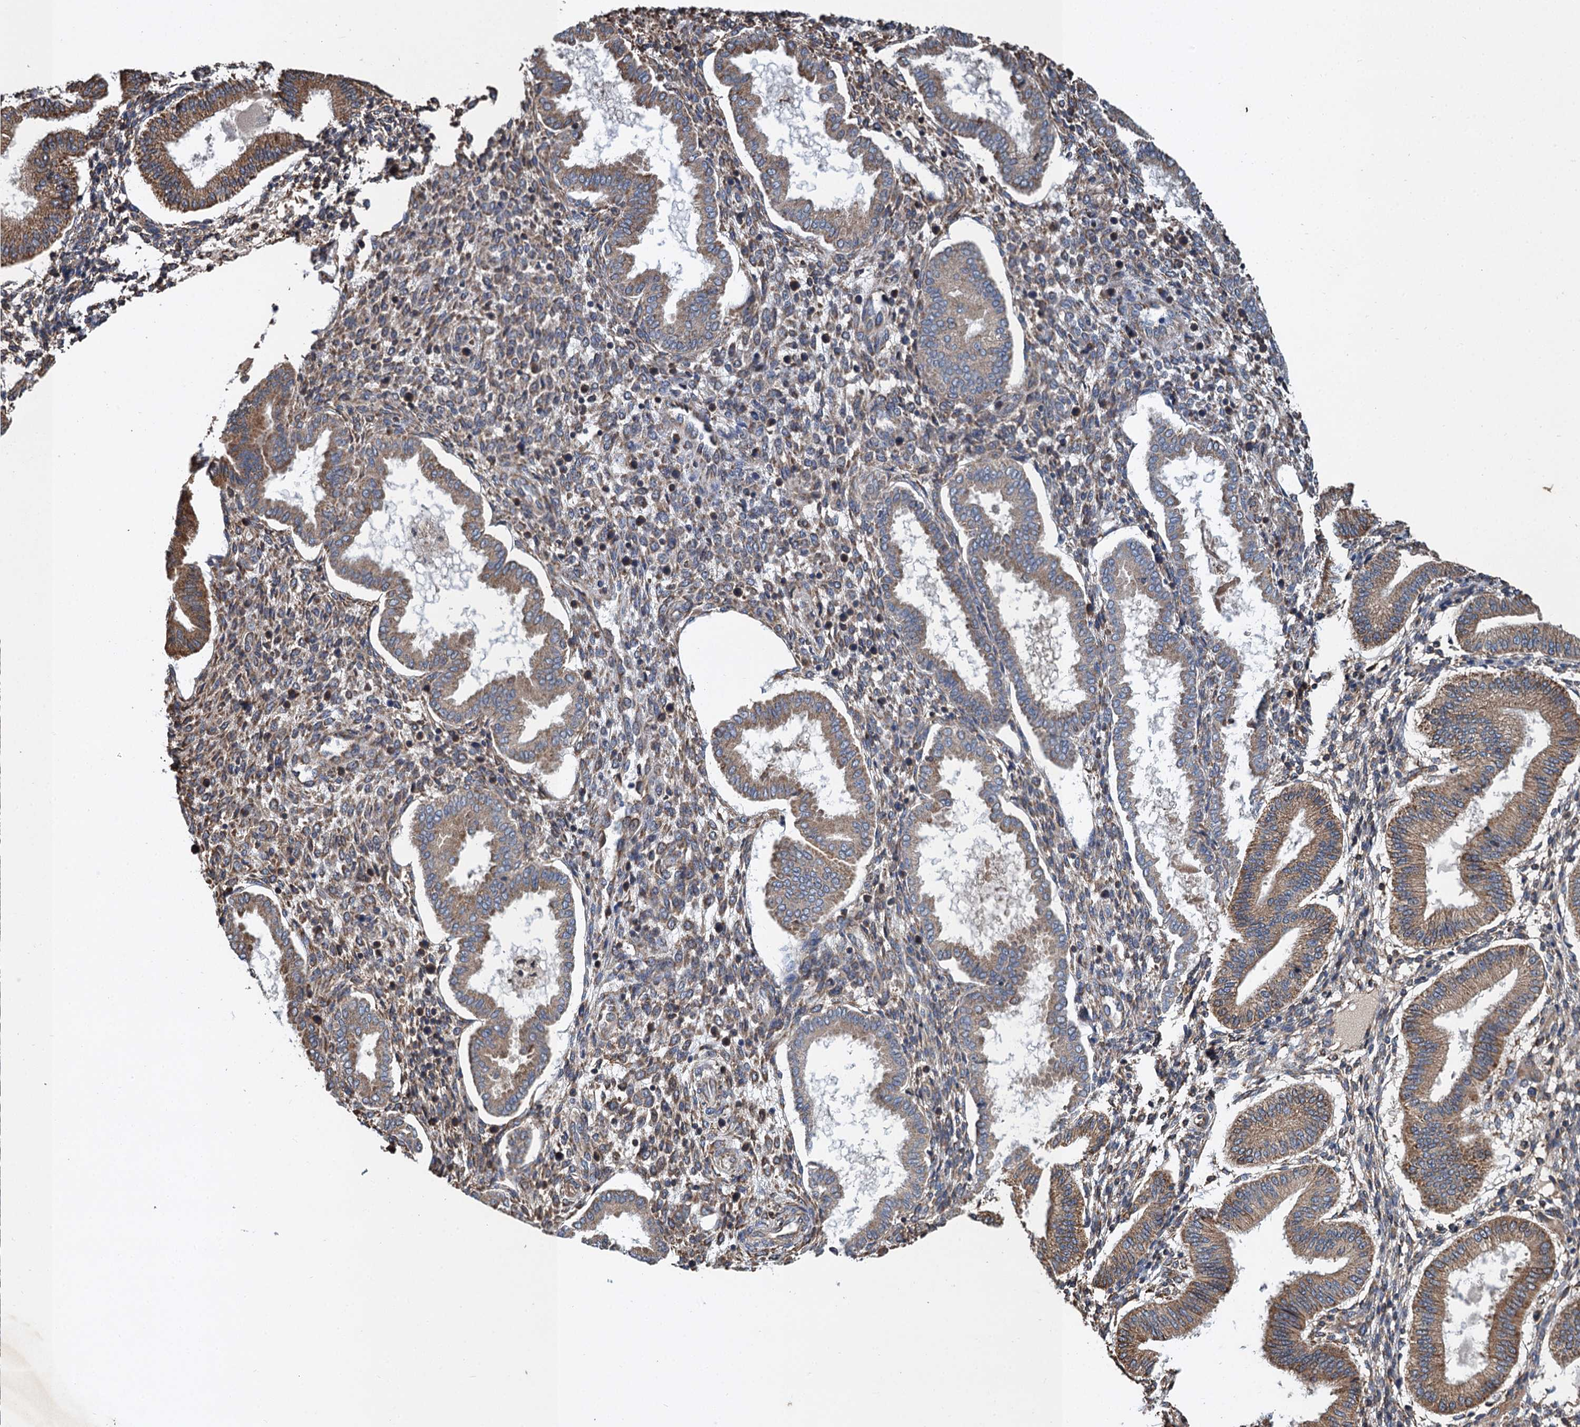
{"staining": {"intensity": "moderate", "quantity": "25%-75%", "location": "cytoplasmic/membranous"}, "tissue": "endometrium", "cell_type": "Cells in endometrial stroma", "image_type": "normal", "snomed": [{"axis": "morphology", "description": "Normal tissue, NOS"}, {"axis": "topography", "description": "Endometrium"}], "caption": "Protein staining exhibits moderate cytoplasmic/membranous expression in about 25%-75% of cells in endometrial stroma in benign endometrium. (Brightfield microscopy of DAB IHC at high magnification).", "gene": "LINS1", "patient": {"sex": "female", "age": 24}}